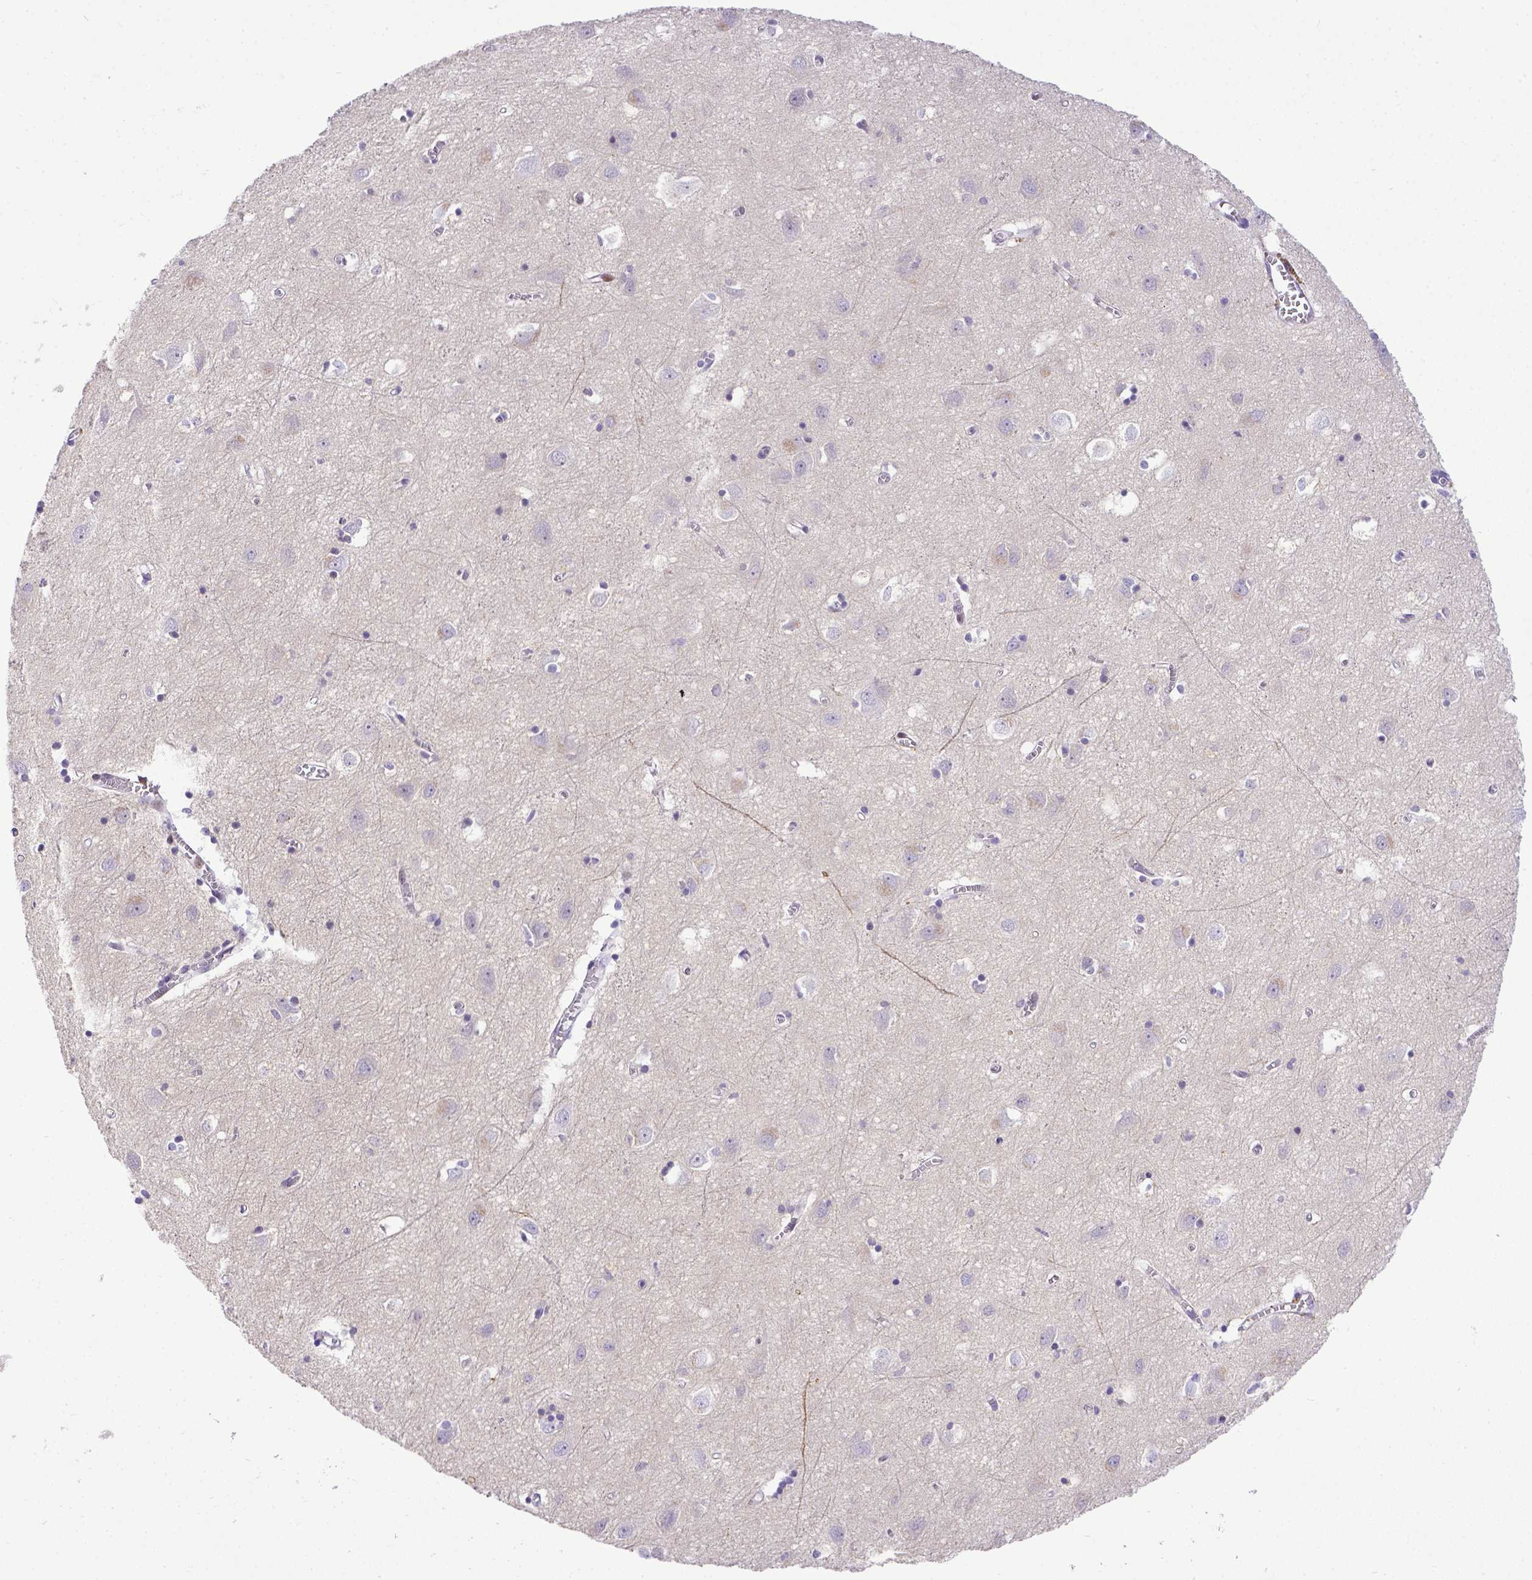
{"staining": {"intensity": "negative", "quantity": "none", "location": "none"}, "tissue": "cerebral cortex", "cell_type": "Endothelial cells", "image_type": "normal", "snomed": [{"axis": "morphology", "description": "Normal tissue, NOS"}, {"axis": "topography", "description": "Cerebral cortex"}], "caption": "Endothelial cells show no significant protein staining in normal cerebral cortex.", "gene": "BTN1A1", "patient": {"sex": "male", "age": 70}}